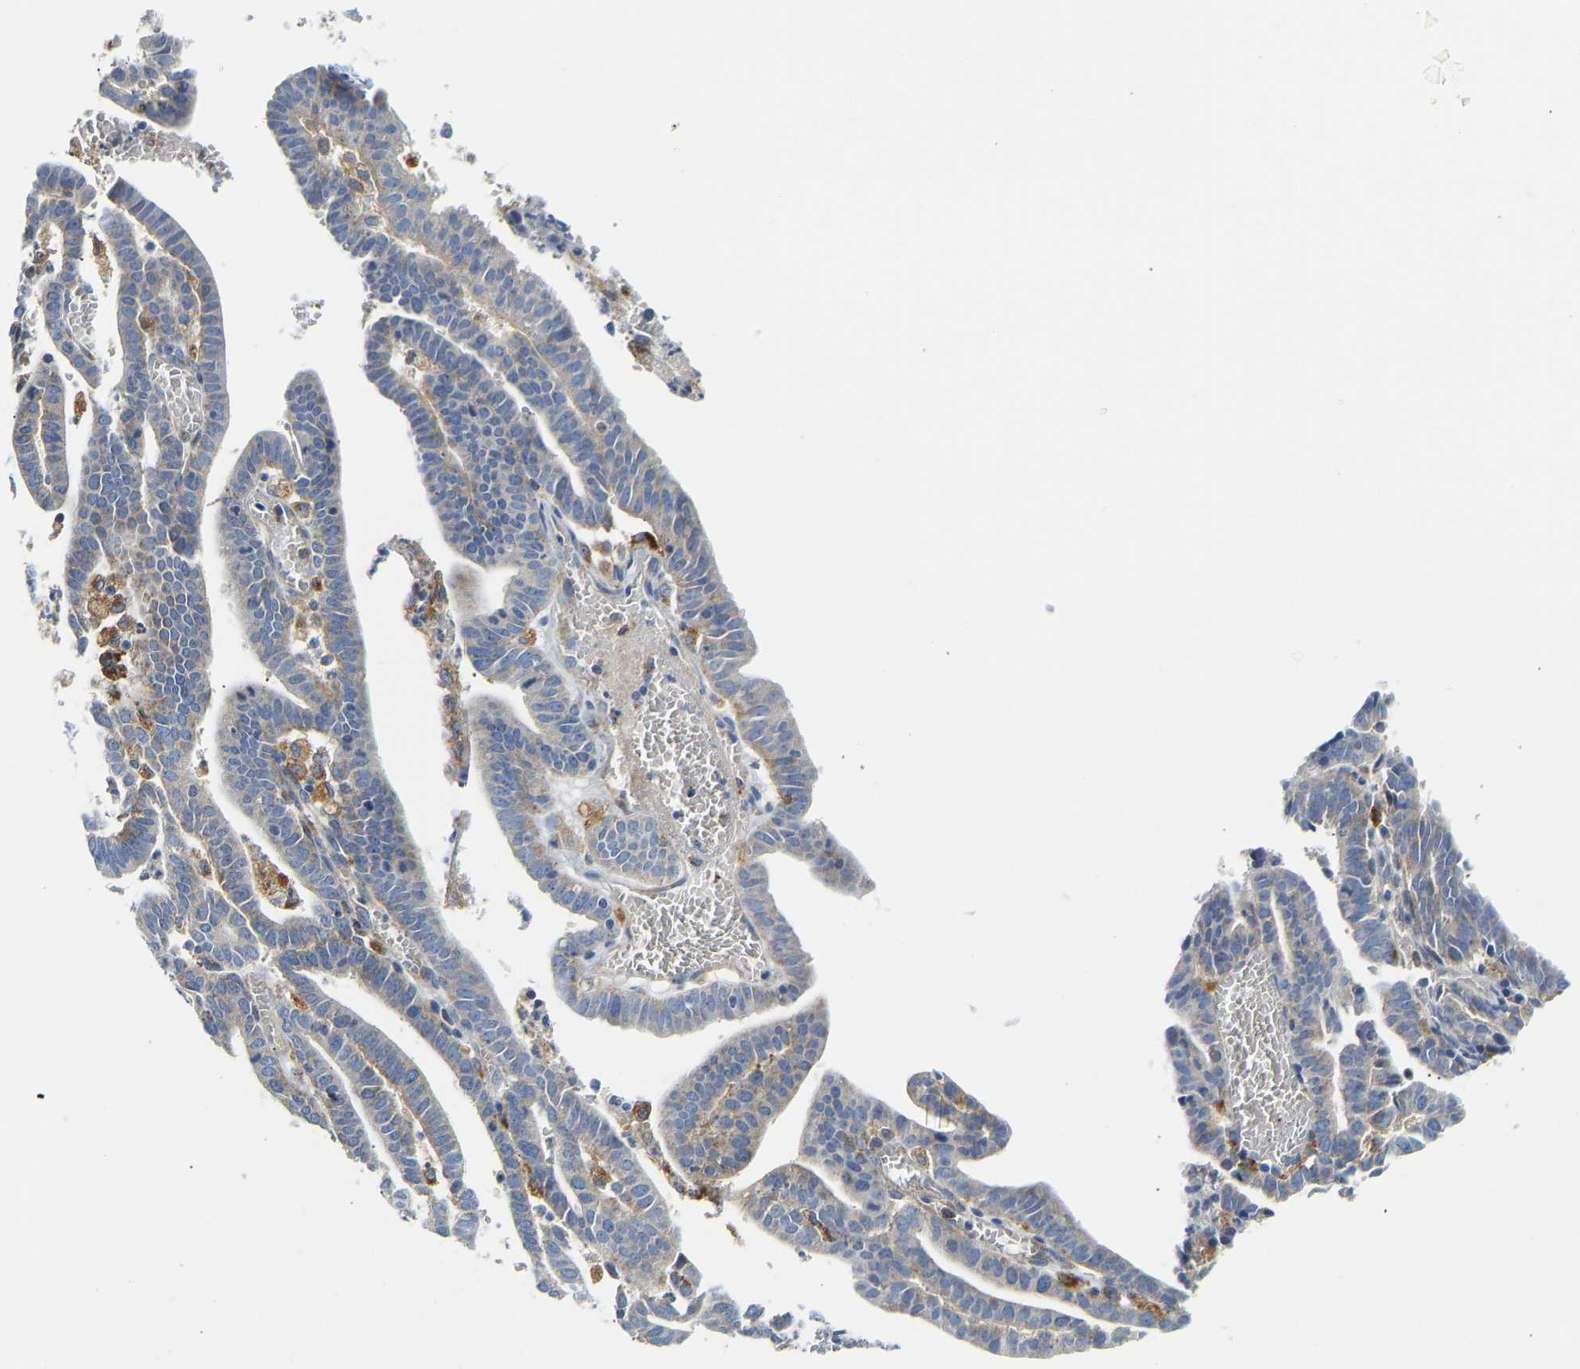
{"staining": {"intensity": "negative", "quantity": "none", "location": "none"}, "tissue": "endometrial cancer", "cell_type": "Tumor cells", "image_type": "cancer", "snomed": [{"axis": "morphology", "description": "Adenocarcinoma, NOS"}, {"axis": "topography", "description": "Uterus"}], "caption": "IHC of adenocarcinoma (endometrial) demonstrates no positivity in tumor cells. Brightfield microscopy of IHC stained with DAB (brown) and hematoxylin (blue), captured at high magnification.", "gene": "ATP6V1E1", "patient": {"sex": "female", "age": 83}}